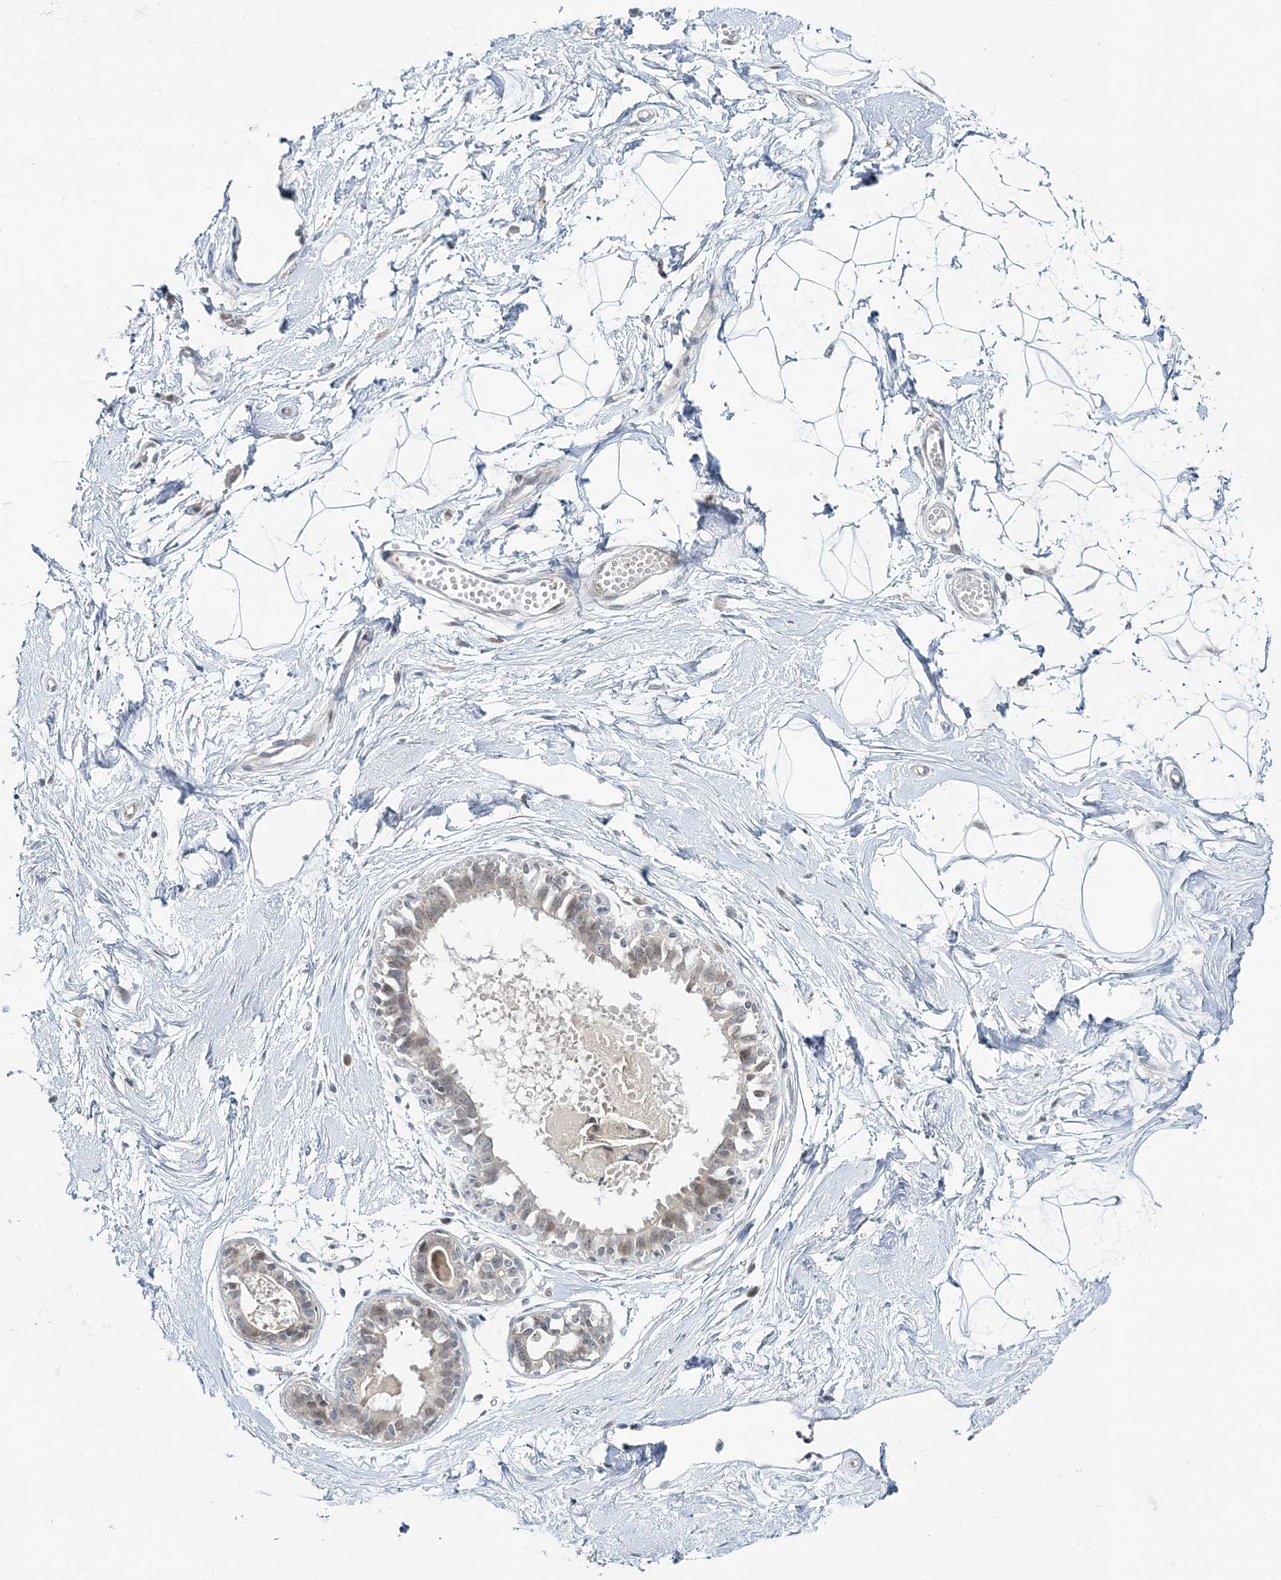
{"staining": {"intensity": "negative", "quantity": "none", "location": "none"}, "tissue": "breast", "cell_type": "Adipocytes", "image_type": "normal", "snomed": [{"axis": "morphology", "description": "Normal tissue, NOS"}, {"axis": "topography", "description": "Breast"}], "caption": "IHC of normal breast reveals no positivity in adipocytes. (Brightfield microscopy of DAB (3,3'-diaminobenzidine) immunohistochemistry at high magnification).", "gene": "LEXM", "patient": {"sex": "female", "age": 45}}